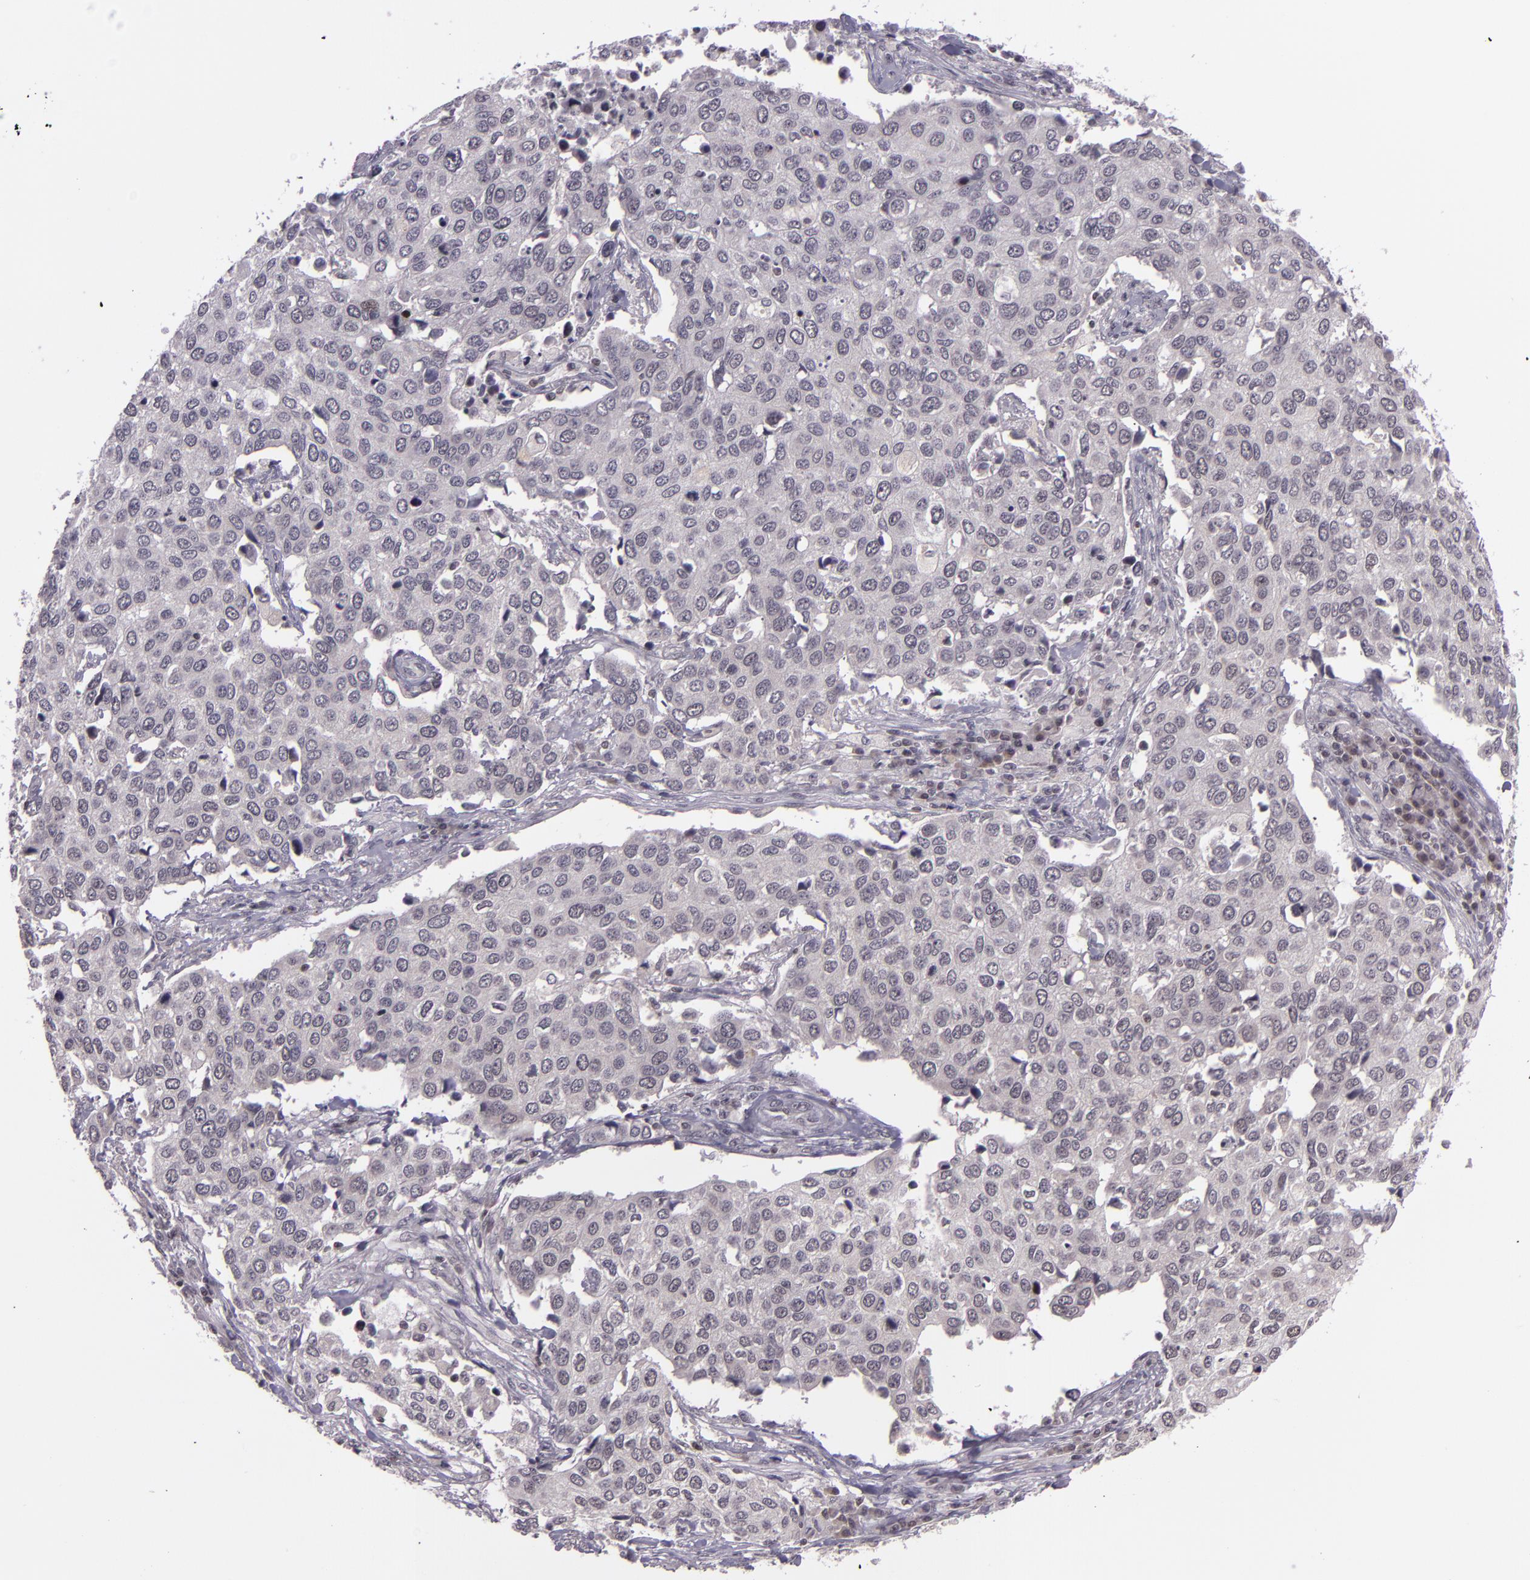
{"staining": {"intensity": "weak", "quantity": "<25%", "location": "nuclear"}, "tissue": "cervical cancer", "cell_type": "Tumor cells", "image_type": "cancer", "snomed": [{"axis": "morphology", "description": "Squamous cell carcinoma, NOS"}, {"axis": "topography", "description": "Cervix"}], "caption": "Protein analysis of cervical cancer (squamous cell carcinoma) shows no significant expression in tumor cells. (Immunohistochemistry (ihc), brightfield microscopy, high magnification).", "gene": "ZFX", "patient": {"sex": "female", "age": 54}}